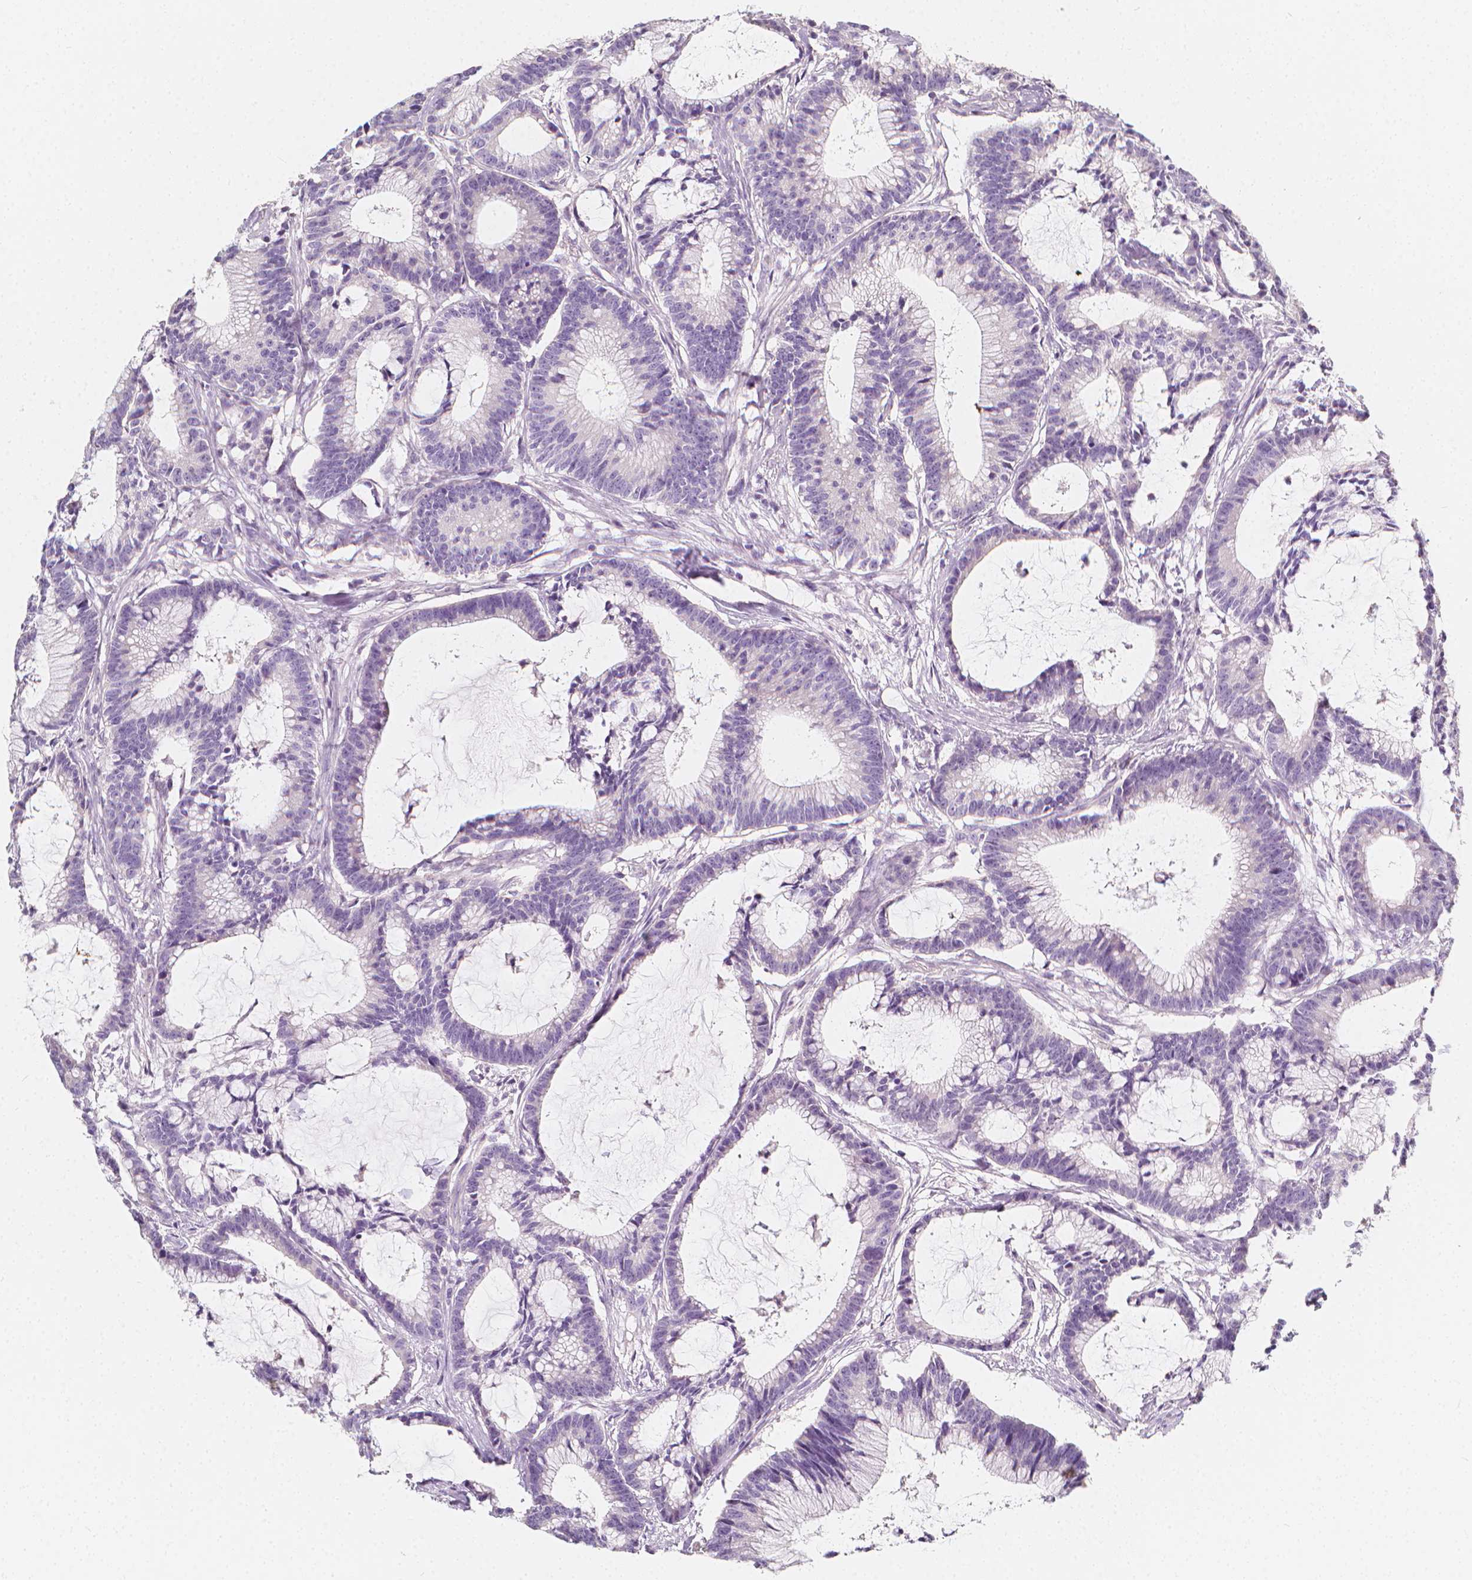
{"staining": {"intensity": "negative", "quantity": "none", "location": "none"}, "tissue": "colorectal cancer", "cell_type": "Tumor cells", "image_type": "cancer", "snomed": [{"axis": "morphology", "description": "Adenocarcinoma, NOS"}, {"axis": "topography", "description": "Colon"}], "caption": "A high-resolution image shows immunohistochemistry staining of colorectal adenocarcinoma, which reveals no significant staining in tumor cells.", "gene": "RBFOX1", "patient": {"sex": "female", "age": 78}}